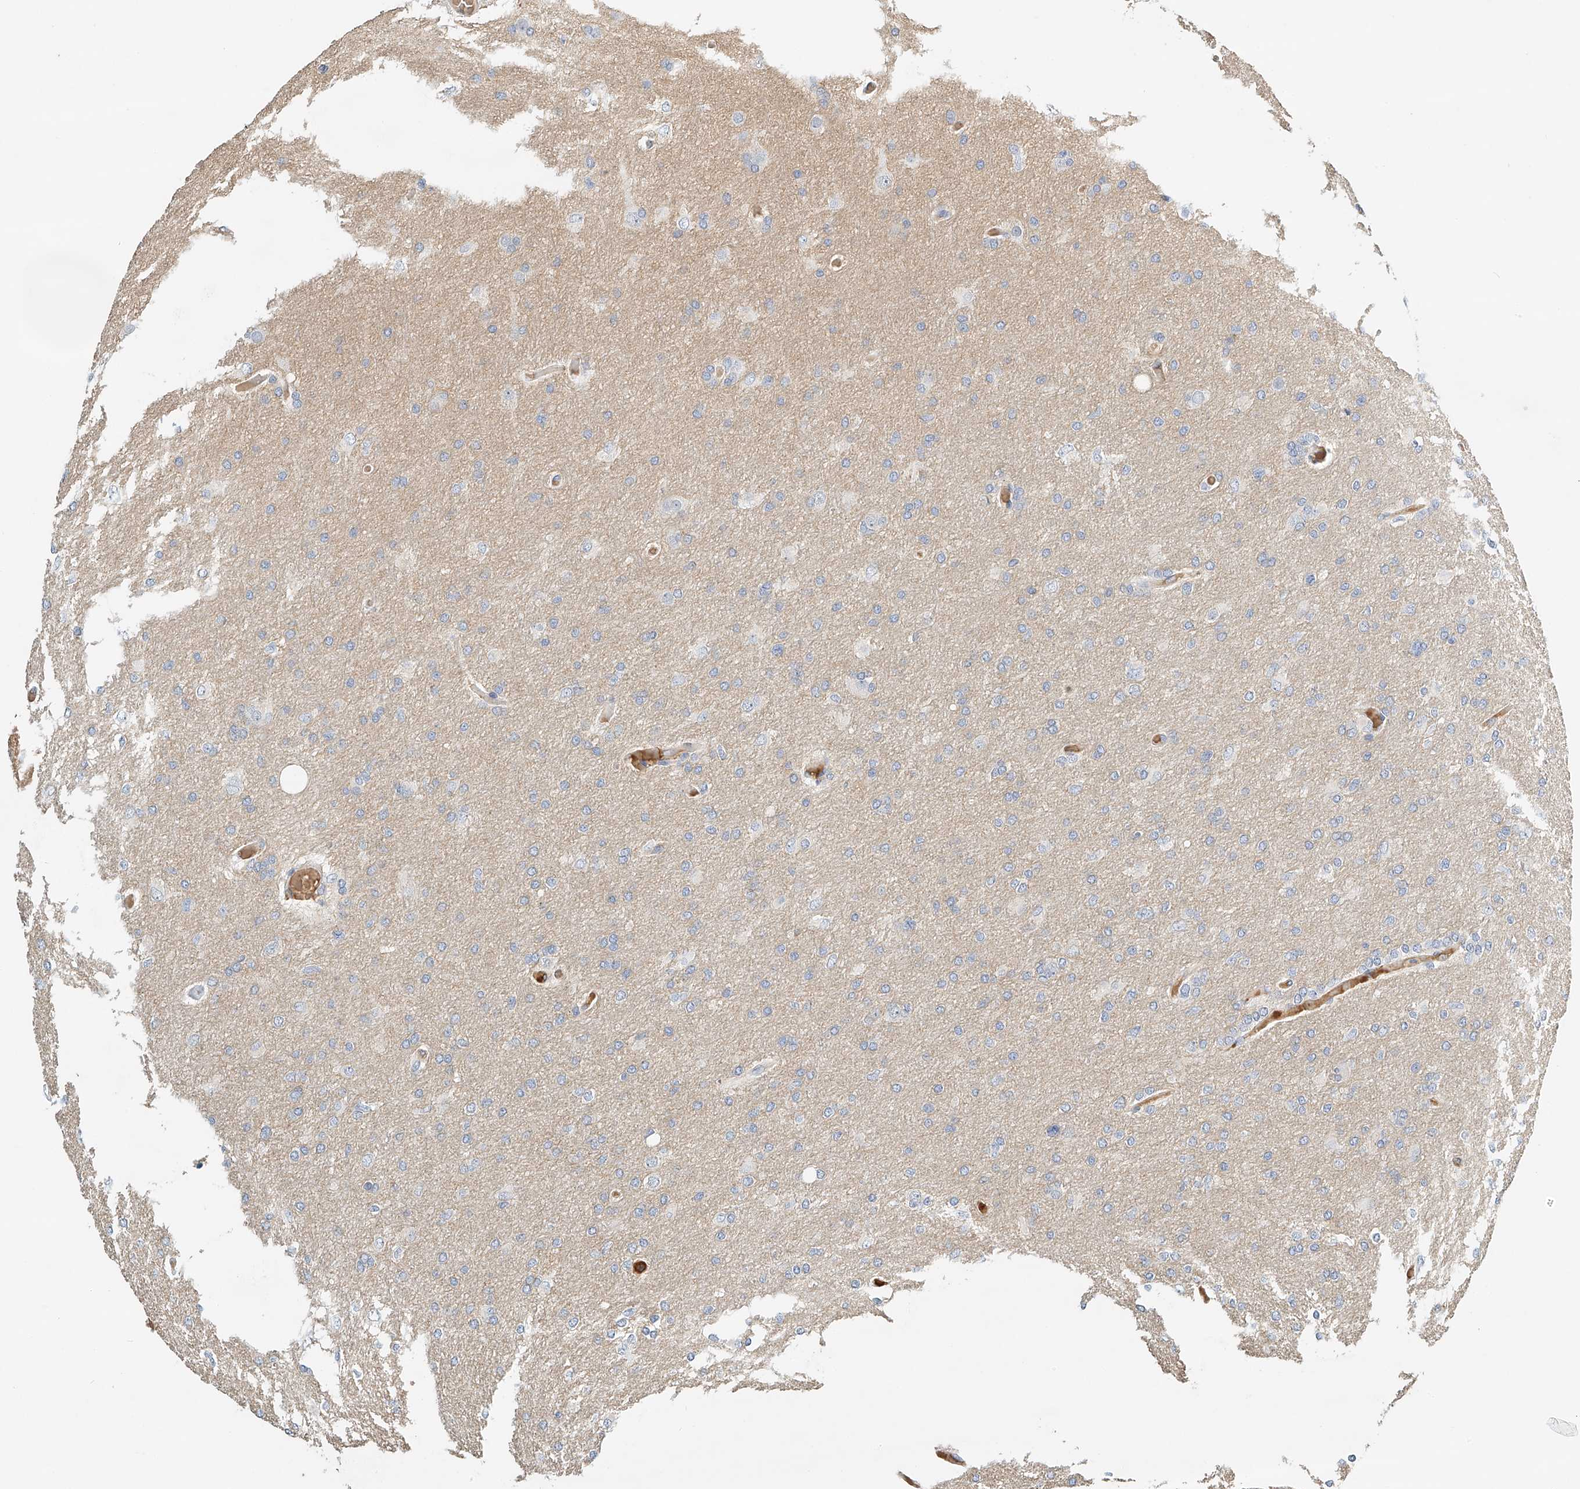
{"staining": {"intensity": "negative", "quantity": "none", "location": "none"}, "tissue": "glioma", "cell_type": "Tumor cells", "image_type": "cancer", "snomed": [{"axis": "morphology", "description": "Glioma, malignant, High grade"}, {"axis": "topography", "description": "Cerebral cortex"}], "caption": "Protein analysis of glioma shows no significant expression in tumor cells. Brightfield microscopy of immunohistochemistry stained with DAB (3,3'-diaminobenzidine) (brown) and hematoxylin (blue), captured at high magnification.", "gene": "RCAN3", "patient": {"sex": "female", "age": 36}}